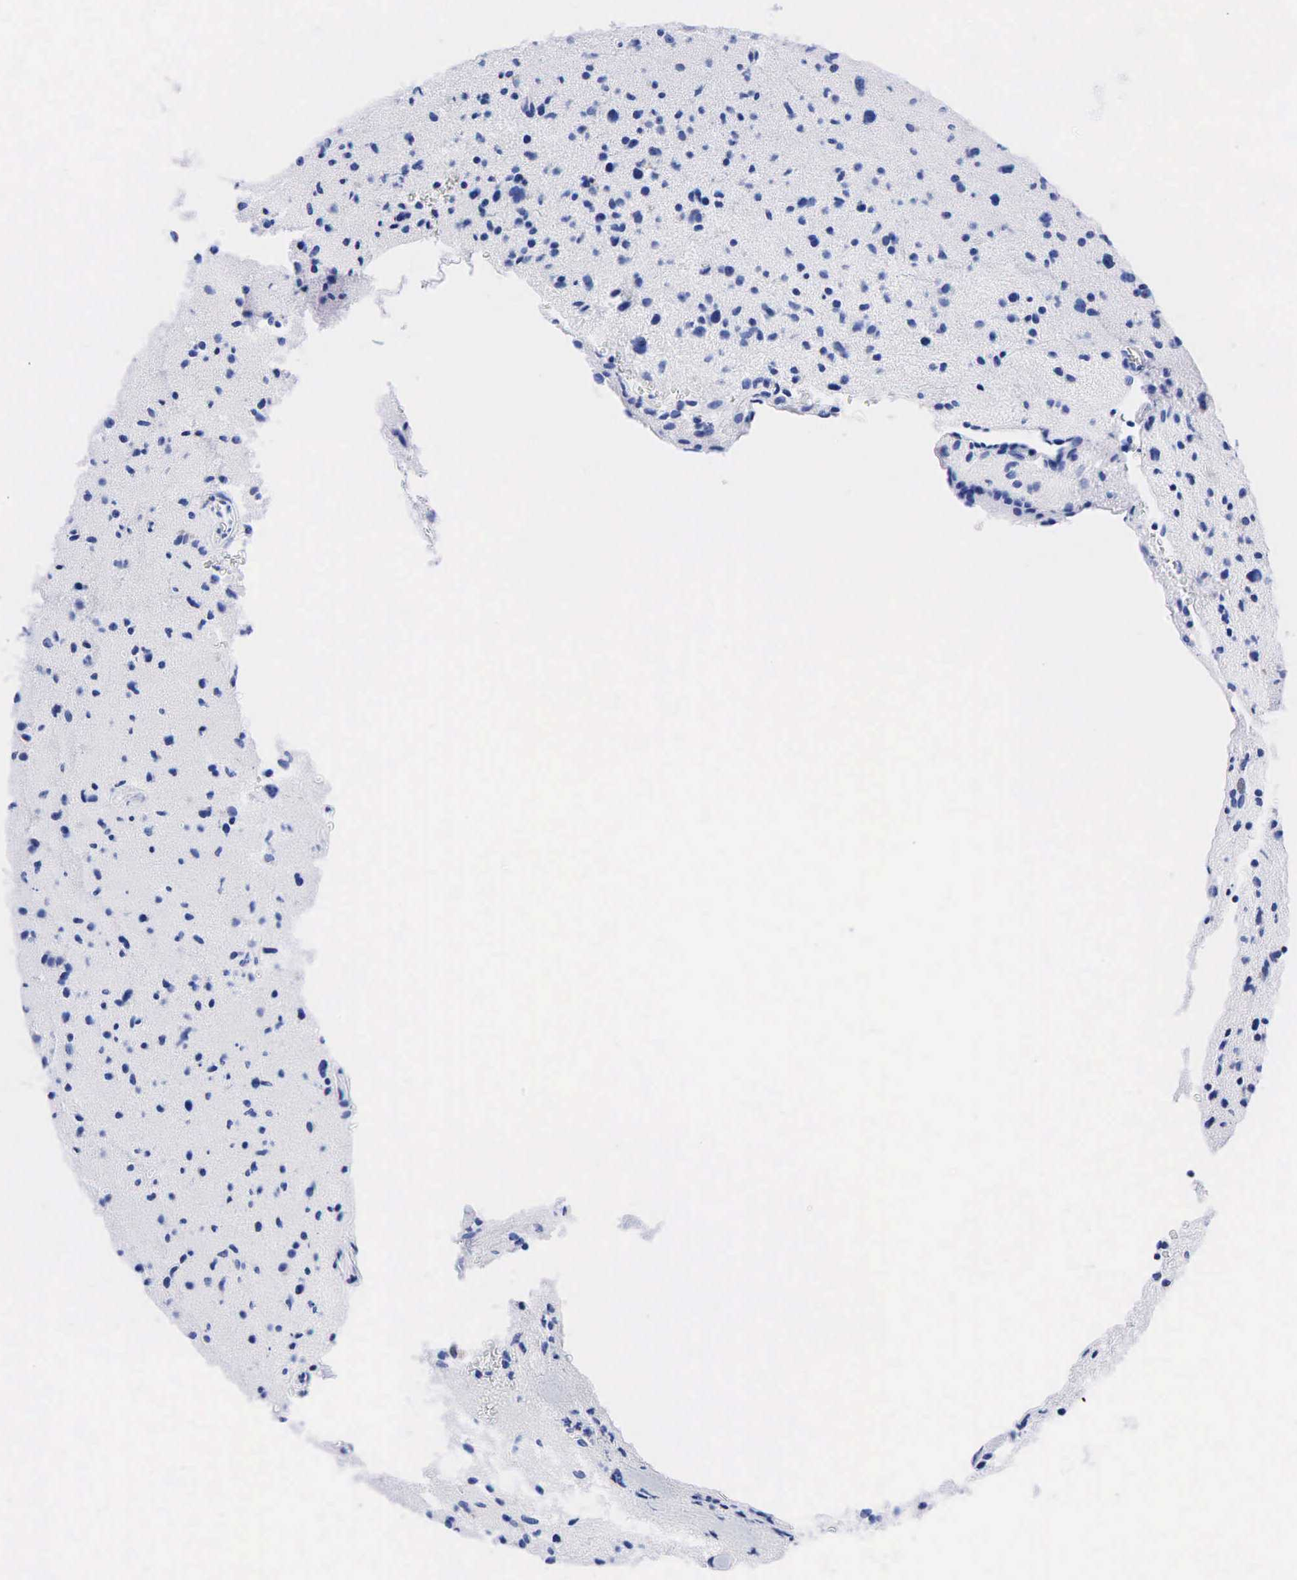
{"staining": {"intensity": "negative", "quantity": "none", "location": "none"}, "tissue": "glioma", "cell_type": "Tumor cells", "image_type": "cancer", "snomed": [{"axis": "morphology", "description": "Glioma, malignant, Low grade"}, {"axis": "topography", "description": "Brain"}], "caption": "This image is of glioma stained with immunohistochemistry to label a protein in brown with the nuclei are counter-stained blue. There is no staining in tumor cells. (DAB immunohistochemistry (IHC), high magnification).", "gene": "NKX2-1", "patient": {"sex": "female", "age": 46}}